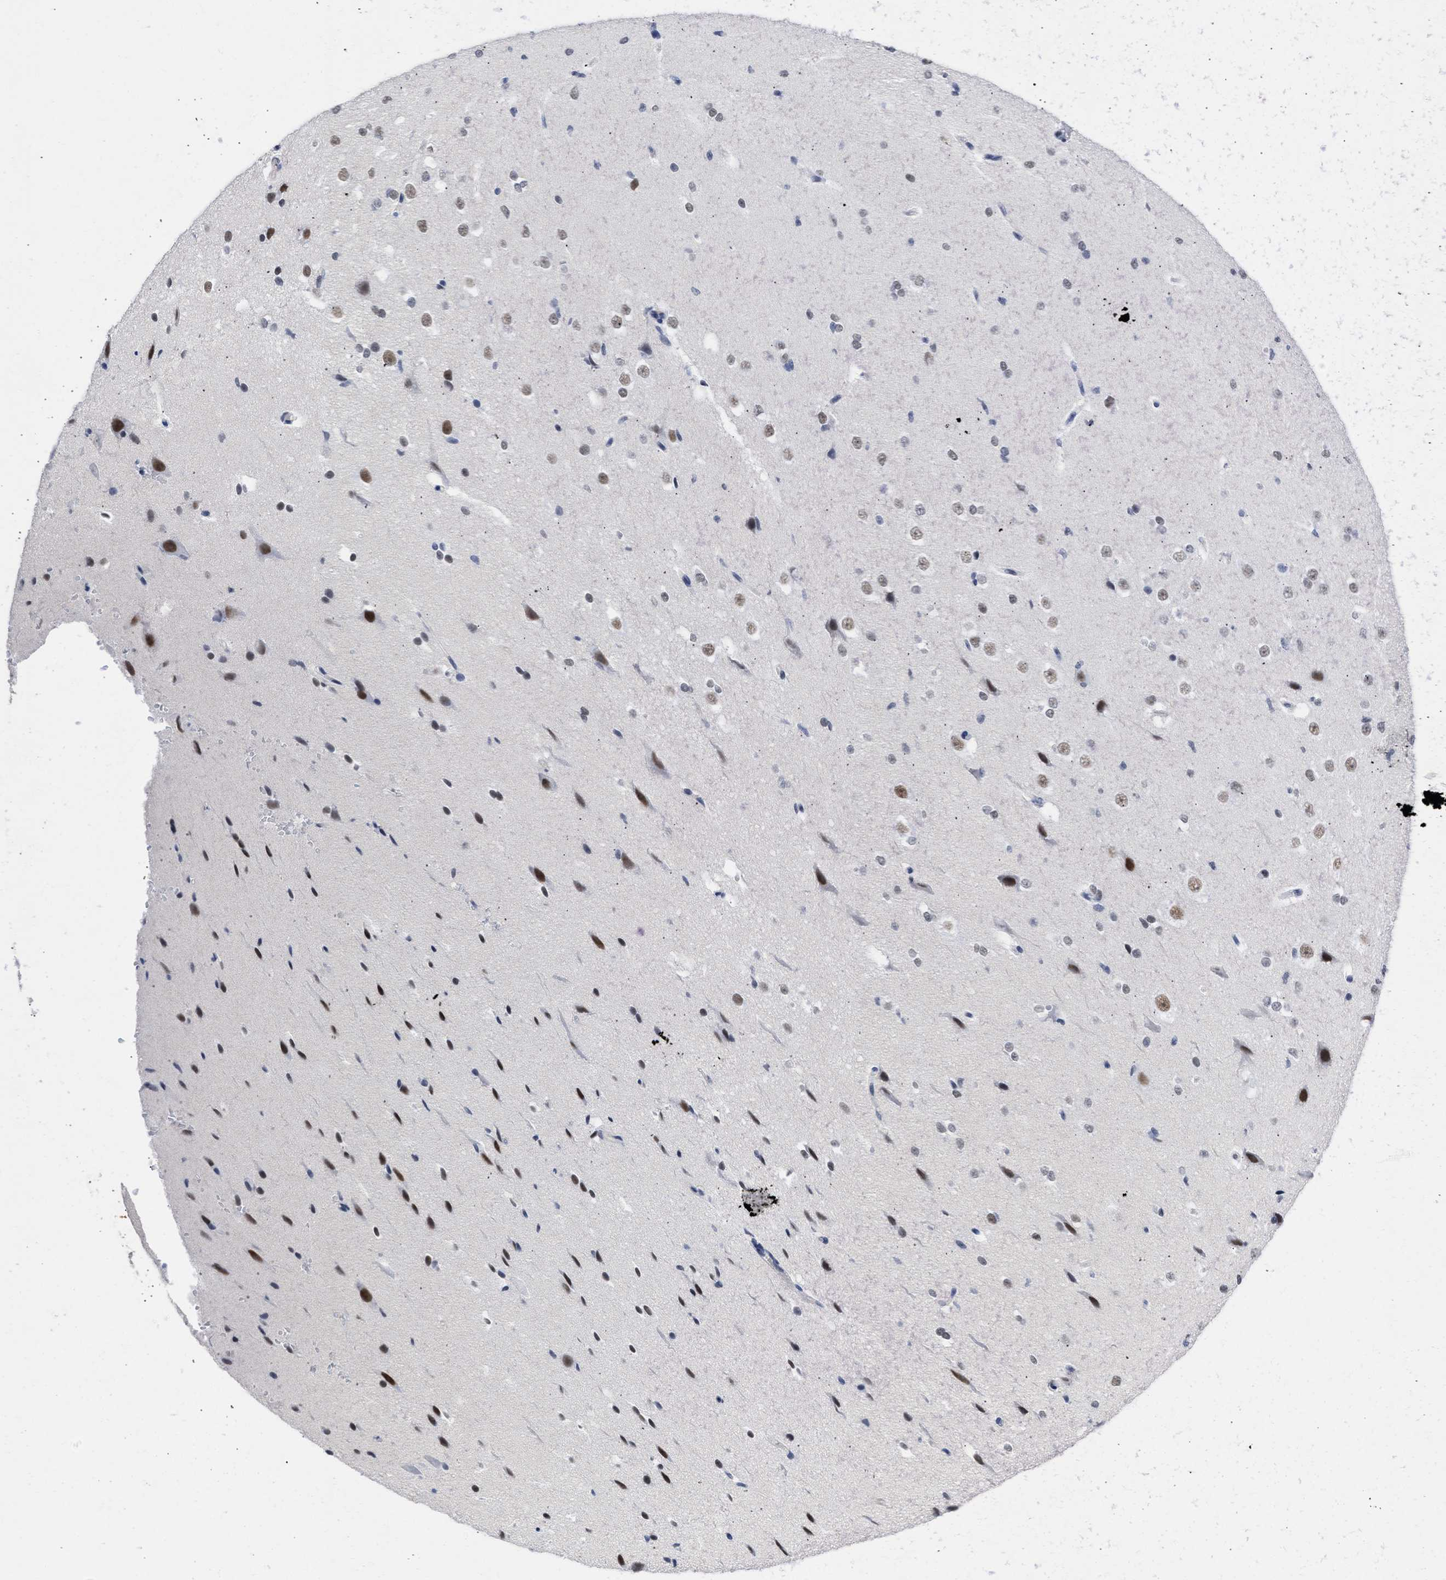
{"staining": {"intensity": "negative", "quantity": "none", "location": "none"}, "tissue": "cerebral cortex", "cell_type": "Endothelial cells", "image_type": "normal", "snomed": [{"axis": "morphology", "description": "Normal tissue, NOS"}, {"axis": "morphology", "description": "Developmental malformation"}, {"axis": "topography", "description": "Cerebral cortex"}], "caption": "This is an immunohistochemistry image of unremarkable human cerebral cortex. There is no staining in endothelial cells.", "gene": "DDX41", "patient": {"sex": "female", "age": 30}}